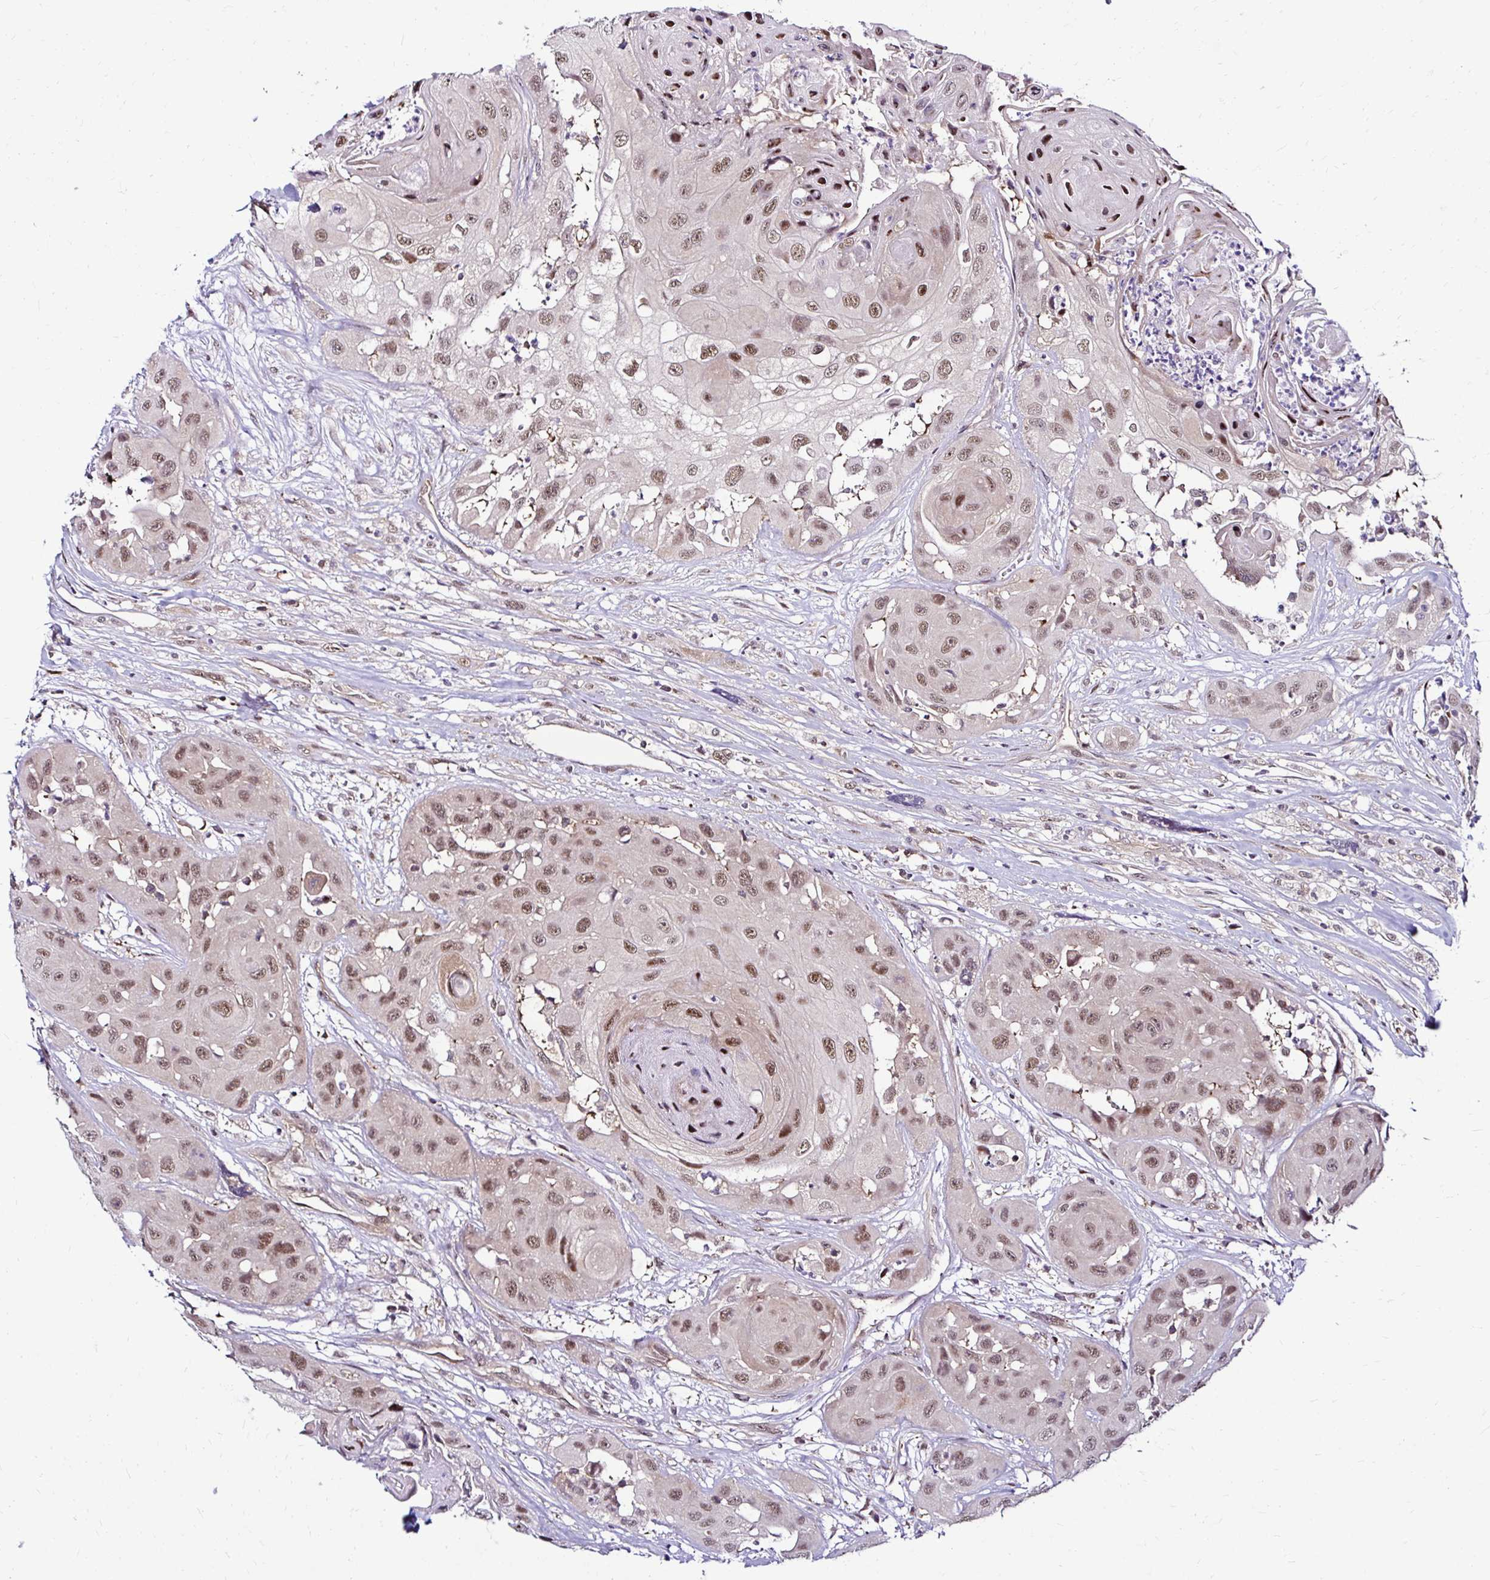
{"staining": {"intensity": "moderate", "quantity": ">75%", "location": "nuclear"}, "tissue": "head and neck cancer", "cell_type": "Tumor cells", "image_type": "cancer", "snomed": [{"axis": "morphology", "description": "Squamous cell carcinoma, NOS"}, {"axis": "topography", "description": "Head-Neck"}], "caption": "Moderate nuclear protein staining is seen in approximately >75% of tumor cells in head and neck cancer. Nuclei are stained in blue.", "gene": "PSMD3", "patient": {"sex": "male", "age": 83}}